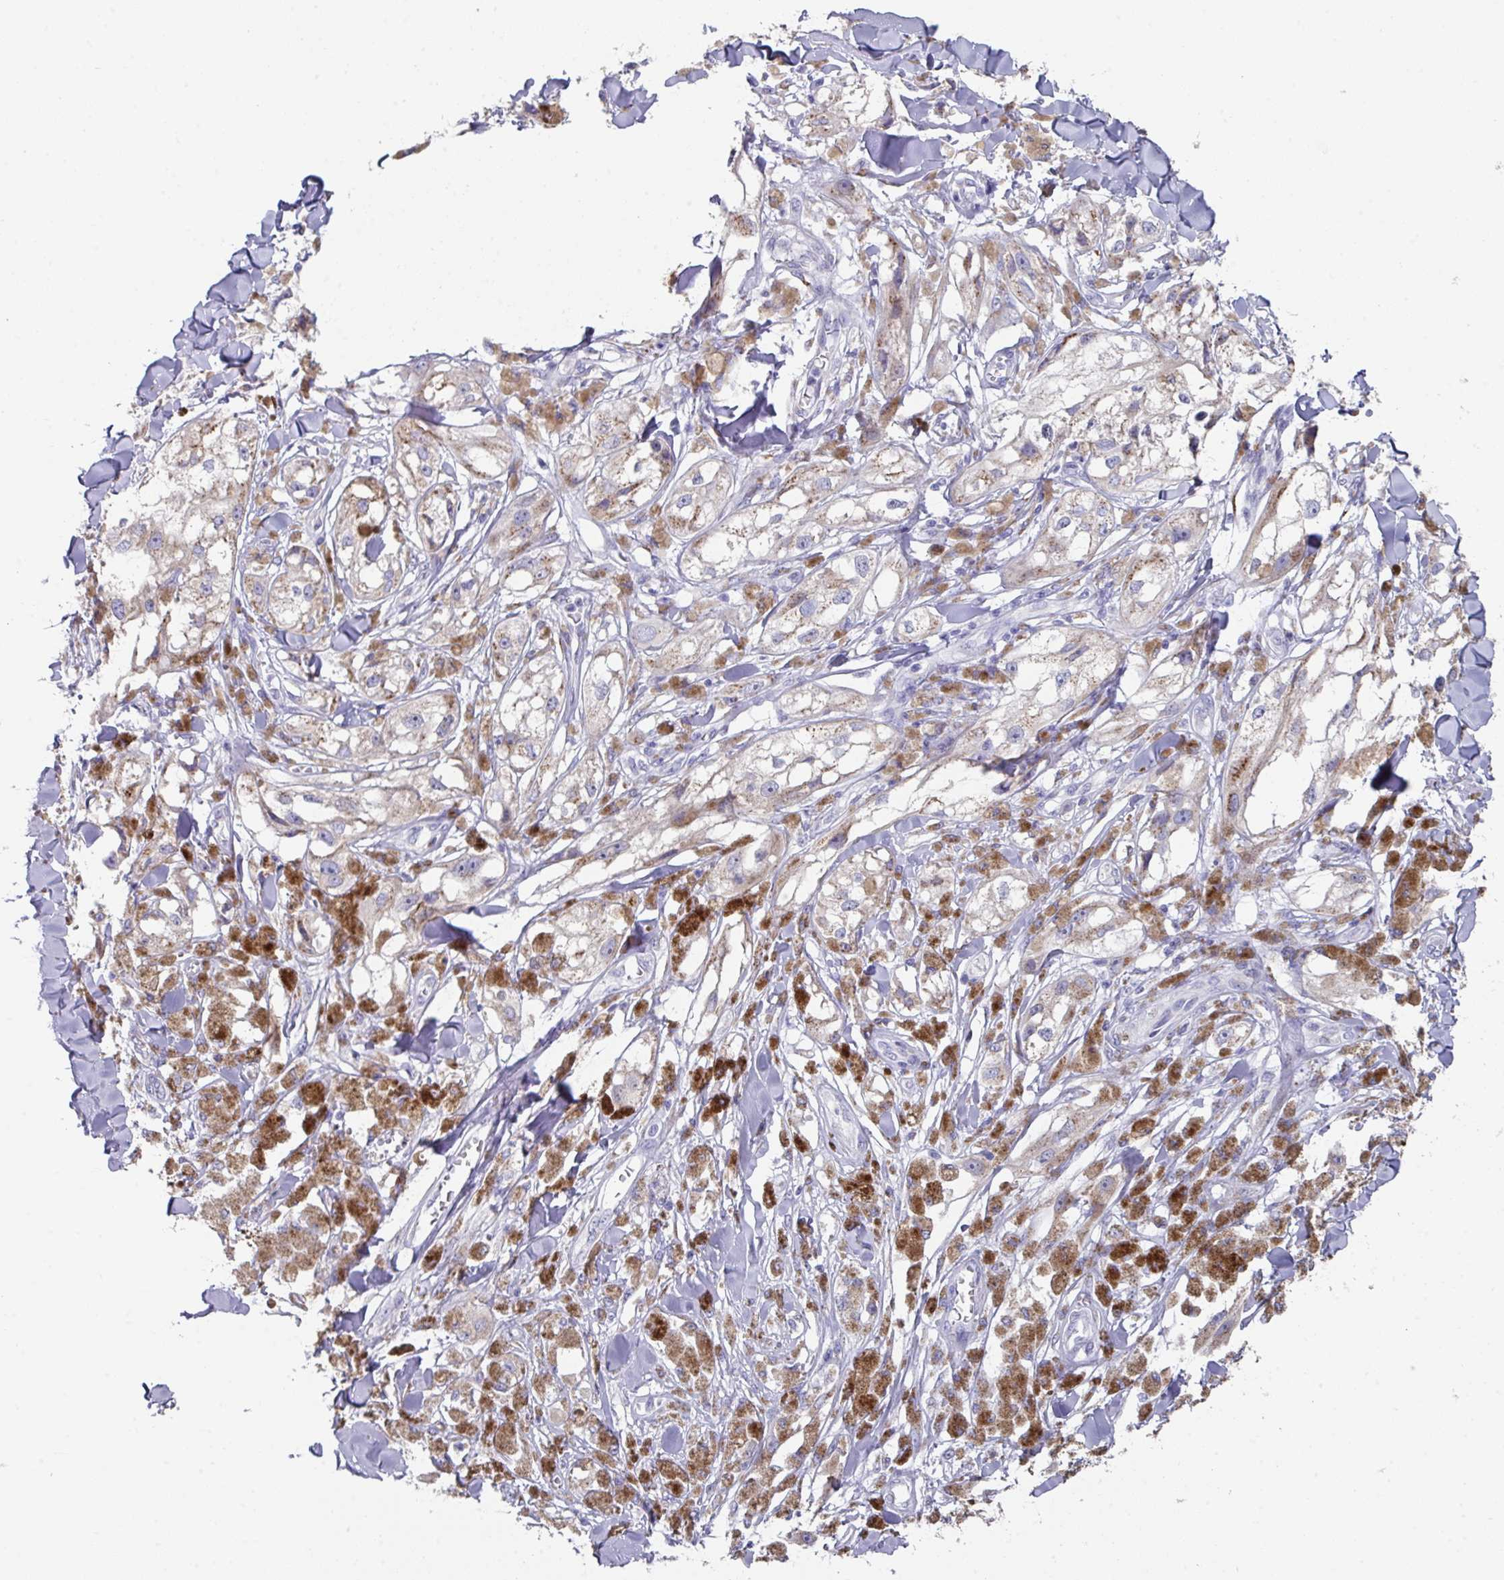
{"staining": {"intensity": "negative", "quantity": "none", "location": "none"}, "tissue": "melanoma", "cell_type": "Tumor cells", "image_type": "cancer", "snomed": [{"axis": "morphology", "description": "Malignant melanoma, NOS"}, {"axis": "topography", "description": "Skin"}], "caption": "High power microscopy micrograph of an IHC photomicrograph of malignant melanoma, revealing no significant expression in tumor cells. (DAB (3,3'-diaminobenzidine) IHC with hematoxylin counter stain).", "gene": "VKORC1L1", "patient": {"sex": "male", "age": 88}}